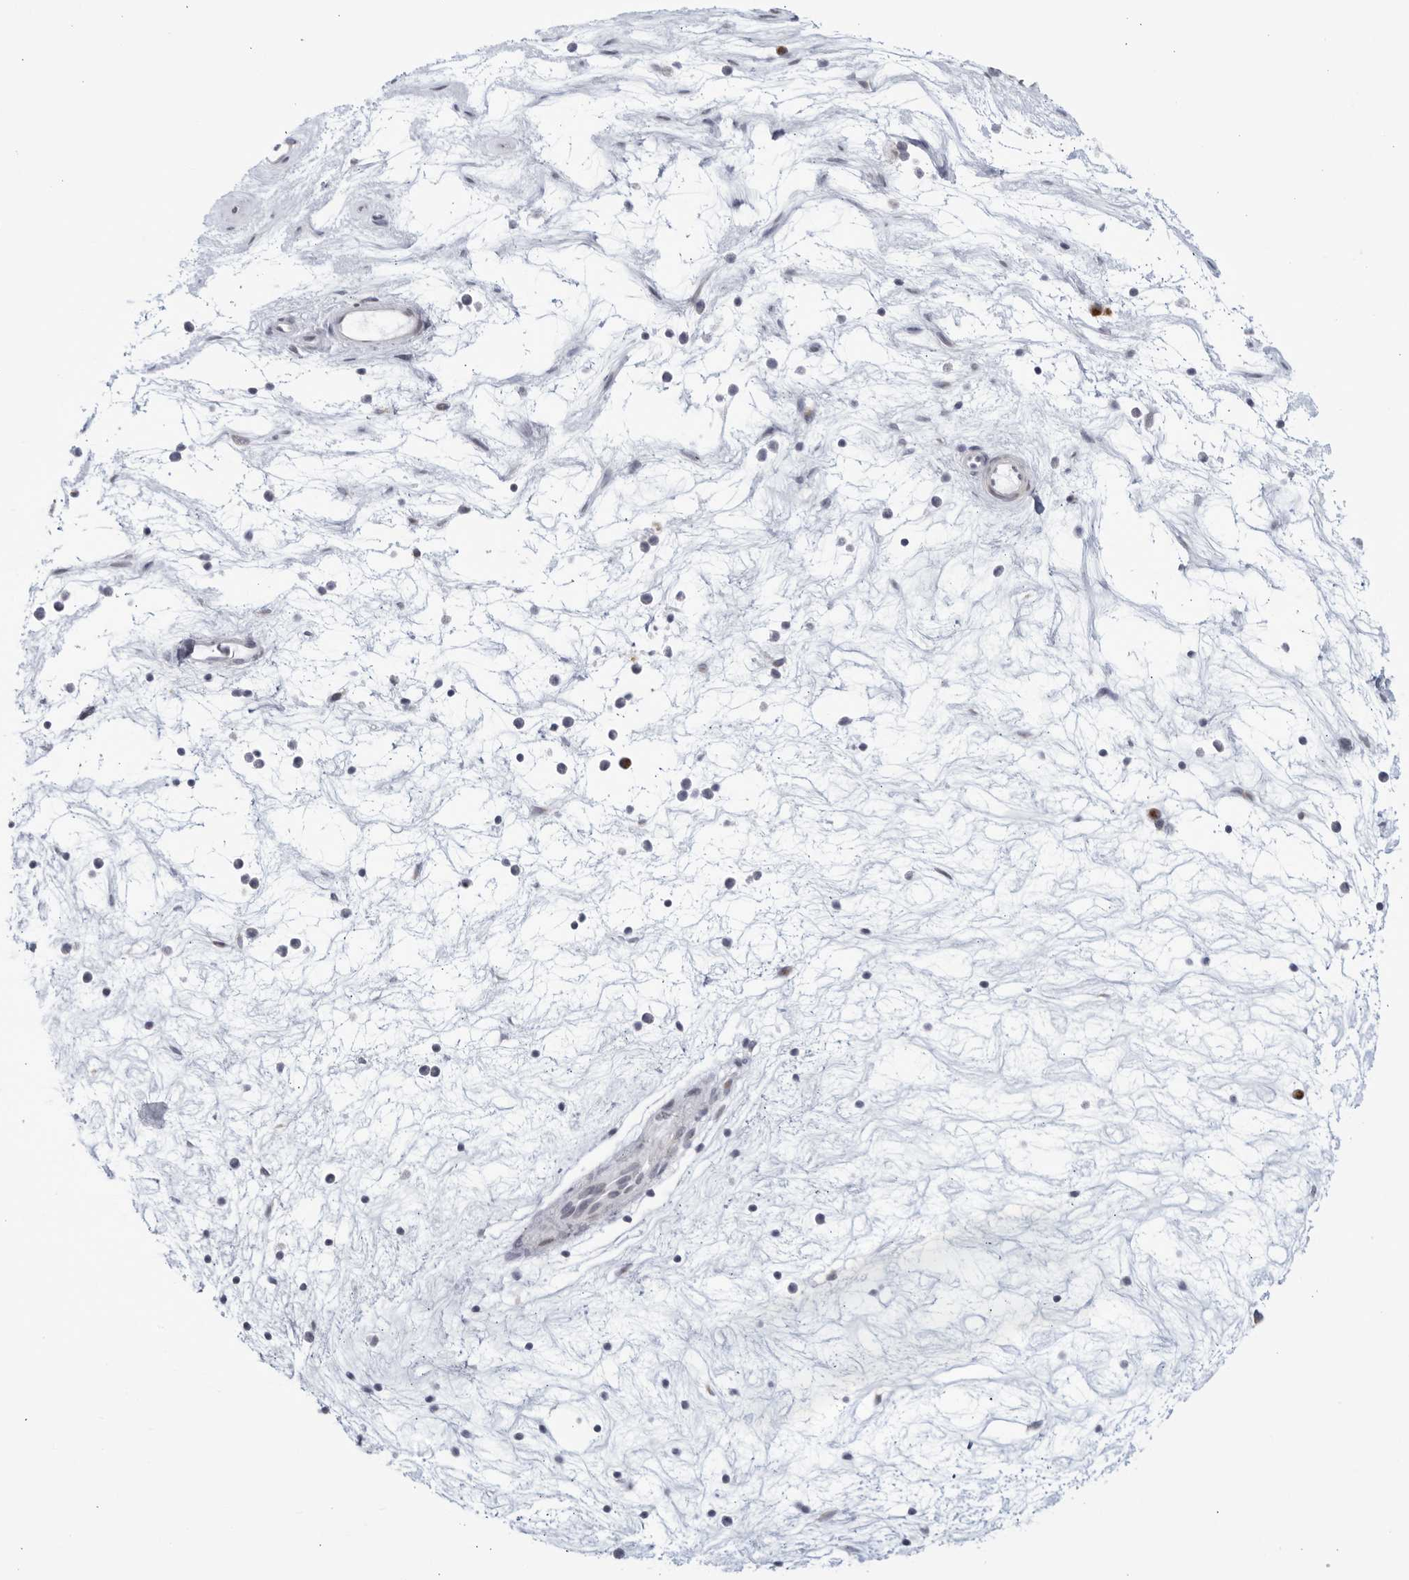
{"staining": {"intensity": "weak", "quantity": "<25%", "location": "cytoplasmic/membranous"}, "tissue": "nasopharynx", "cell_type": "Respiratory epithelial cells", "image_type": "normal", "snomed": [{"axis": "morphology", "description": "Normal tissue, NOS"}, {"axis": "topography", "description": "Nasopharynx"}], "caption": "This is a image of IHC staining of benign nasopharynx, which shows no staining in respiratory epithelial cells.", "gene": "WDTC1", "patient": {"sex": "male", "age": 64}}